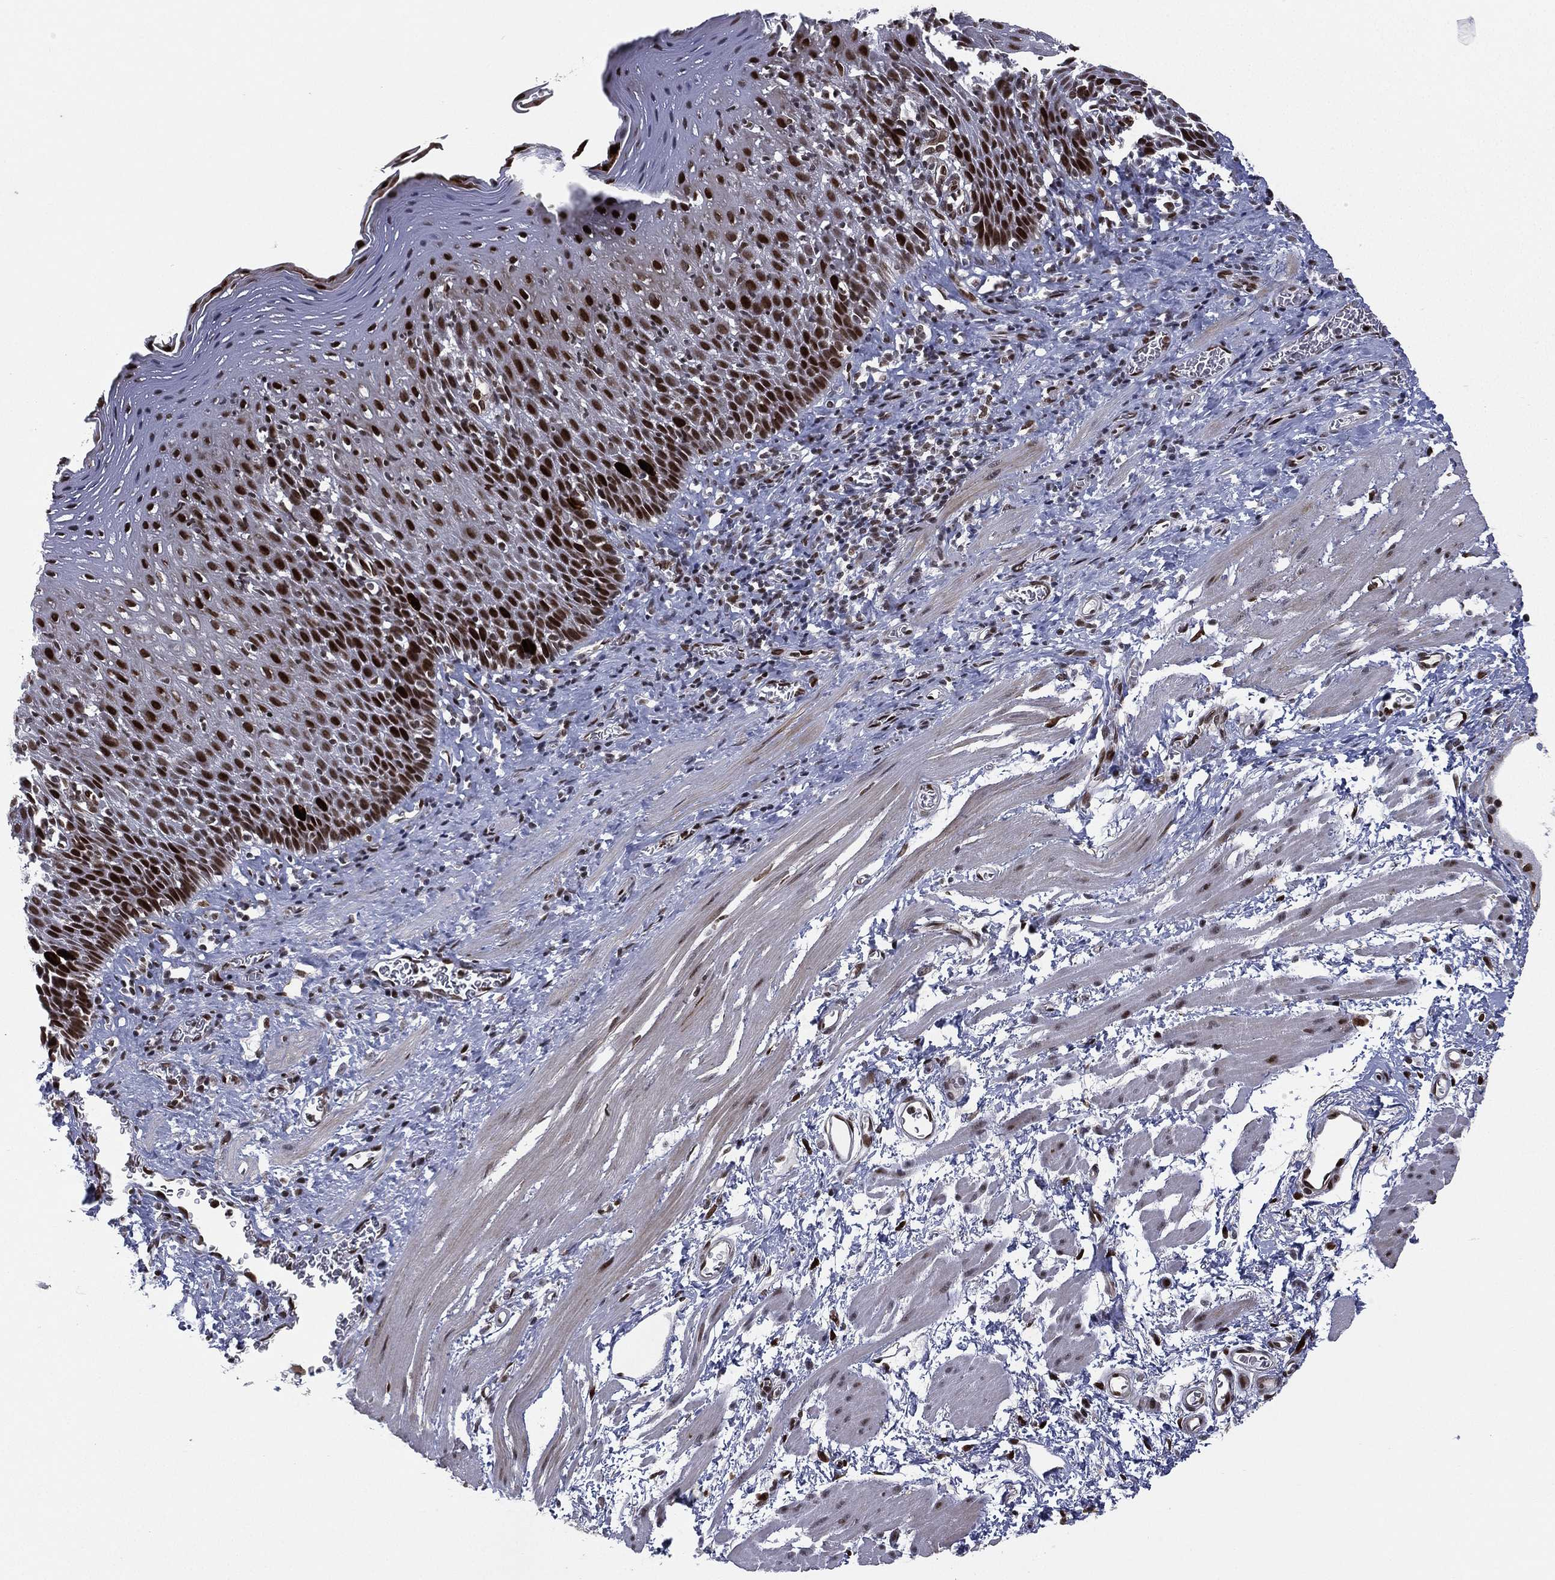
{"staining": {"intensity": "strong", "quantity": ">75%", "location": "nuclear"}, "tissue": "esophagus", "cell_type": "Squamous epithelial cells", "image_type": "normal", "snomed": [{"axis": "morphology", "description": "Normal tissue, NOS"}, {"axis": "morphology", "description": "Adenocarcinoma, NOS"}, {"axis": "topography", "description": "Esophagus"}, {"axis": "topography", "description": "Stomach, upper"}], "caption": "Brown immunohistochemical staining in normal human esophagus exhibits strong nuclear positivity in about >75% of squamous epithelial cells. Using DAB (3,3'-diaminobenzidine) (brown) and hematoxylin (blue) stains, captured at high magnification using brightfield microscopy.", "gene": "LMNB1", "patient": {"sex": "male", "age": 74}}